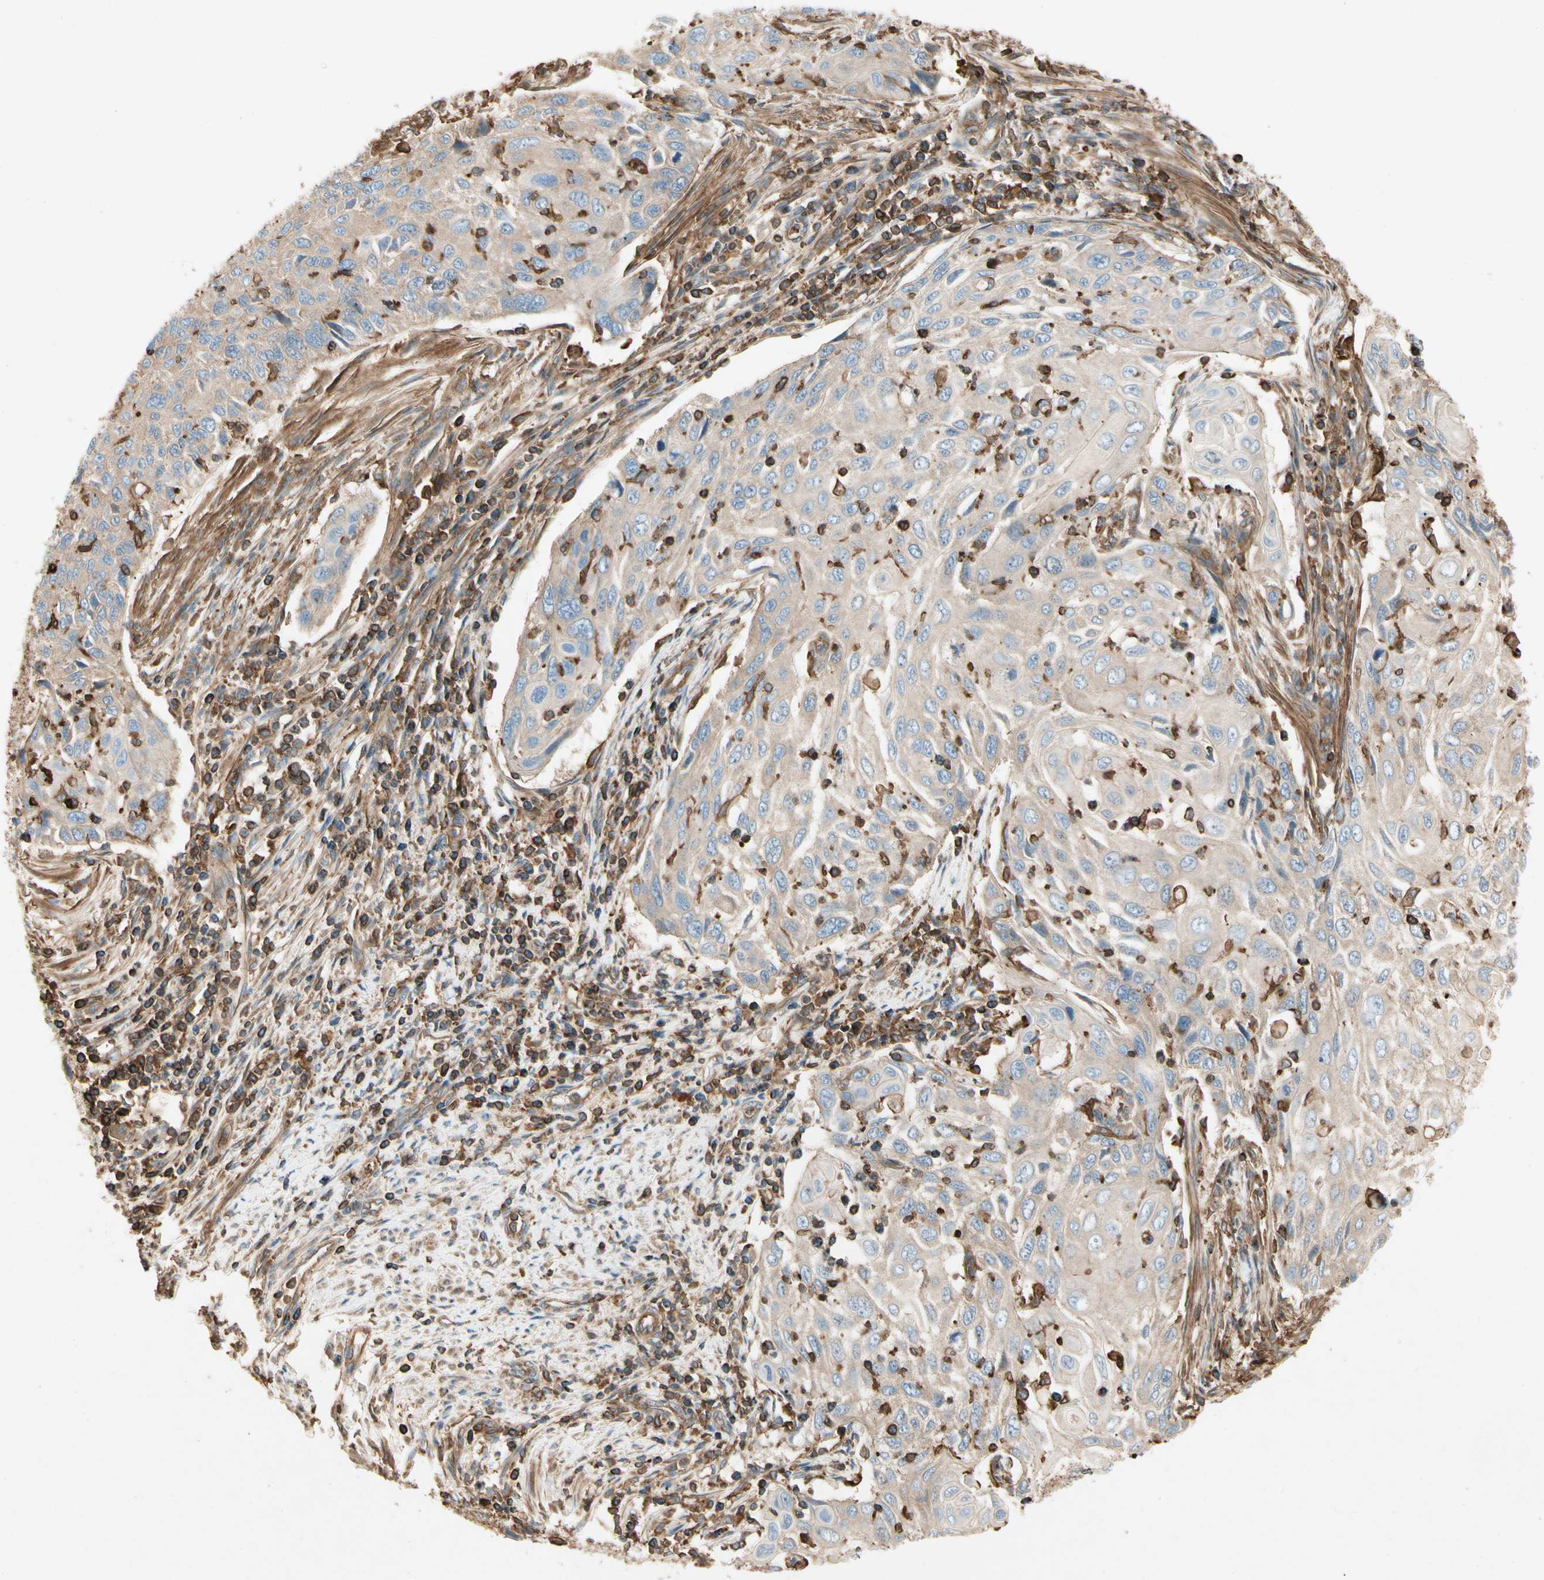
{"staining": {"intensity": "weak", "quantity": ">75%", "location": "cytoplasmic/membranous"}, "tissue": "cervical cancer", "cell_type": "Tumor cells", "image_type": "cancer", "snomed": [{"axis": "morphology", "description": "Squamous cell carcinoma, NOS"}, {"axis": "topography", "description": "Cervix"}], "caption": "The photomicrograph demonstrates a brown stain indicating the presence of a protein in the cytoplasmic/membranous of tumor cells in cervical cancer.", "gene": "ARPC2", "patient": {"sex": "female", "age": 70}}